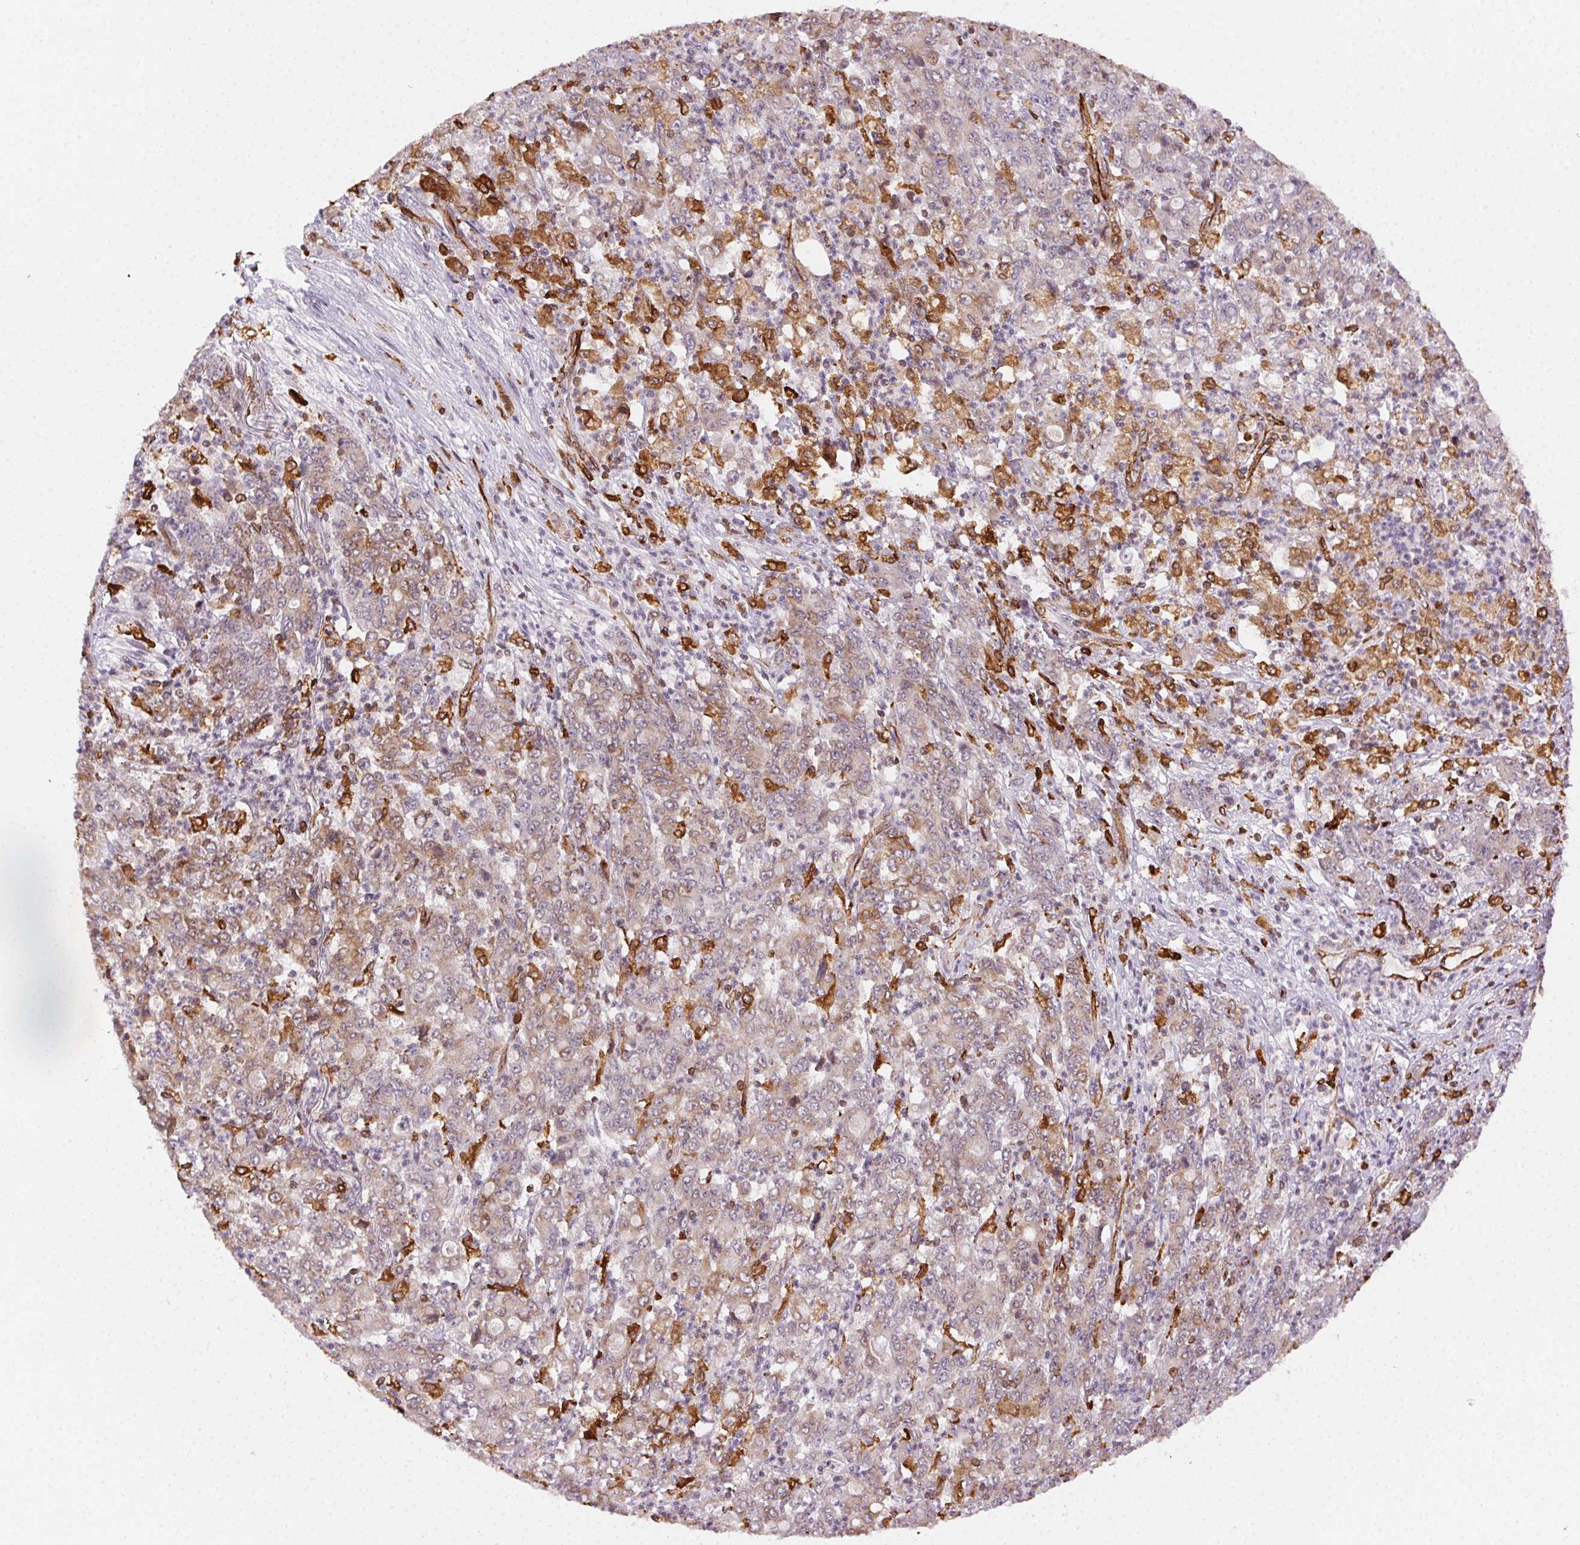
{"staining": {"intensity": "weak", "quantity": "25%-75%", "location": "cytoplasmic/membranous"}, "tissue": "stomach cancer", "cell_type": "Tumor cells", "image_type": "cancer", "snomed": [{"axis": "morphology", "description": "Adenocarcinoma, NOS"}, {"axis": "topography", "description": "Stomach, lower"}], "caption": "Weak cytoplasmic/membranous positivity for a protein is appreciated in about 25%-75% of tumor cells of stomach cancer using IHC.", "gene": "RNASET2", "patient": {"sex": "female", "age": 71}}